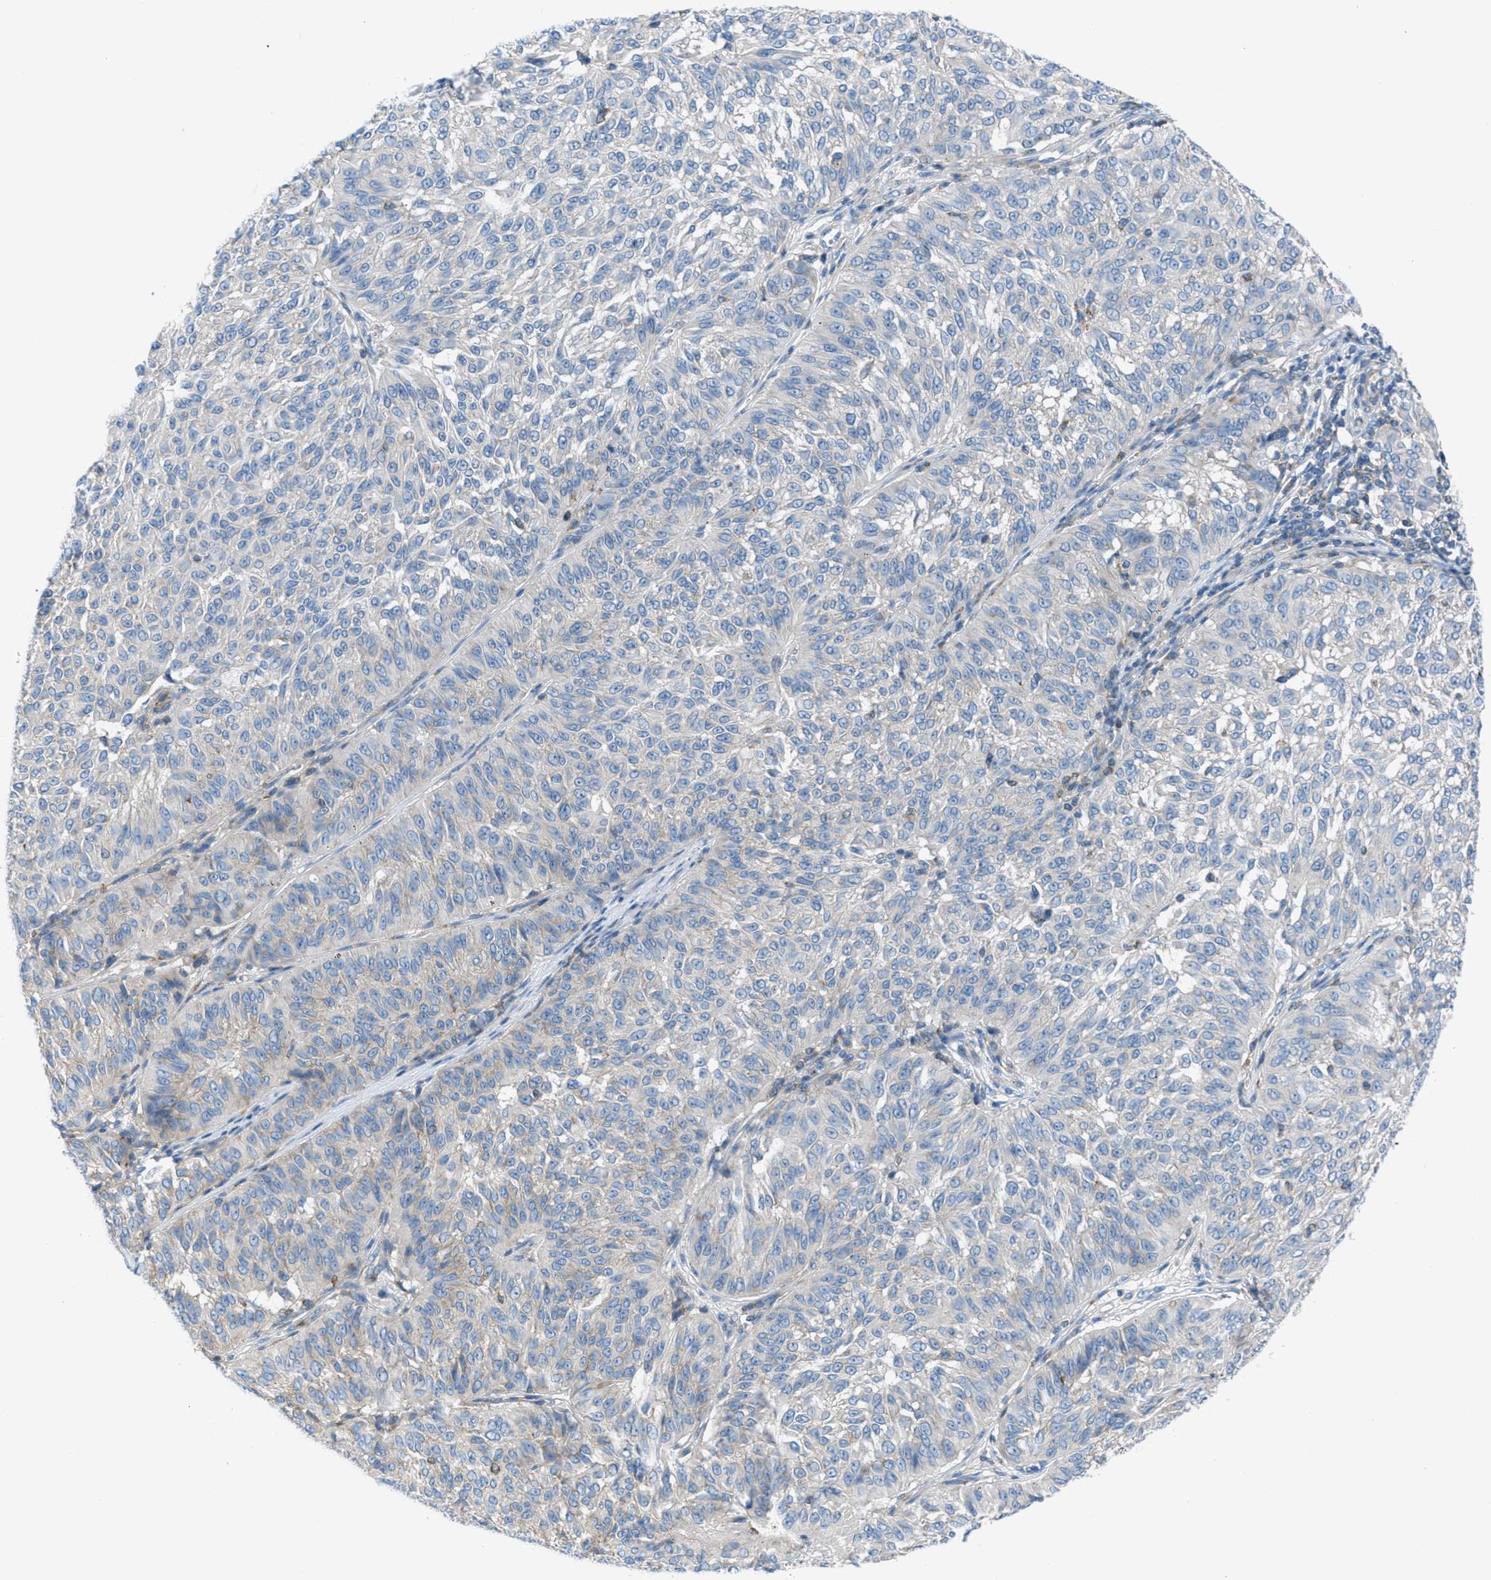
{"staining": {"intensity": "negative", "quantity": "none", "location": "none"}, "tissue": "melanoma", "cell_type": "Tumor cells", "image_type": "cancer", "snomed": [{"axis": "morphology", "description": "Malignant melanoma, NOS"}, {"axis": "topography", "description": "Skin"}], "caption": "Tumor cells show no significant protein staining in malignant melanoma. (Stains: DAB (3,3'-diaminobenzidine) IHC with hematoxylin counter stain, Microscopy: brightfield microscopy at high magnification).", "gene": "MAPRE2", "patient": {"sex": "female", "age": 72}}